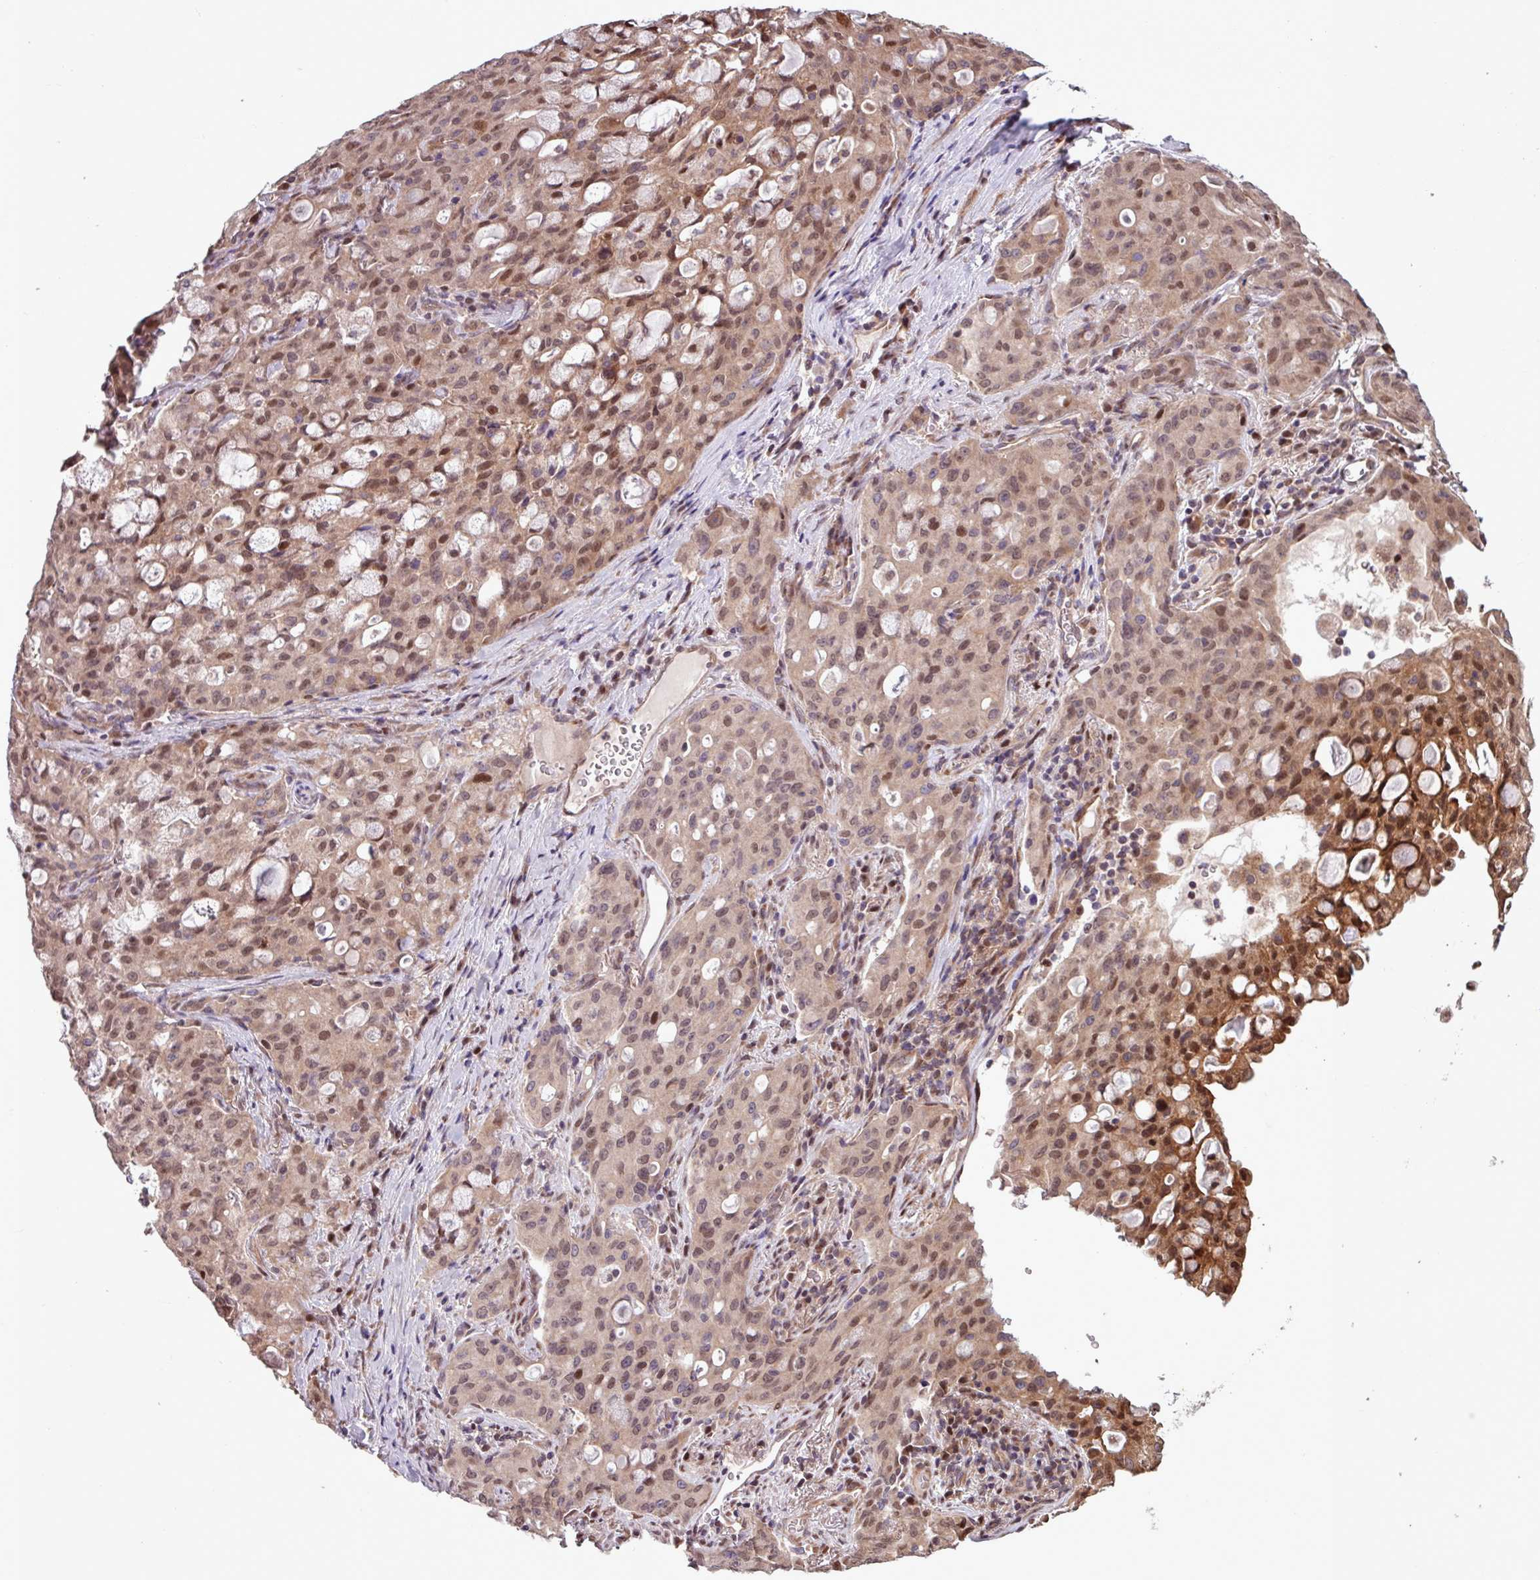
{"staining": {"intensity": "moderate", "quantity": "25%-75%", "location": "nuclear"}, "tissue": "lung cancer", "cell_type": "Tumor cells", "image_type": "cancer", "snomed": [{"axis": "morphology", "description": "Adenocarcinoma, NOS"}, {"axis": "topography", "description": "Lung"}], "caption": "Tumor cells demonstrate medium levels of moderate nuclear staining in about 25%-75% of cells in human lung cancer. Using DAB (3,3'-diaminobenzidine) (brown) and hematoxylin (blue) stains, captured at high magnification using brightfield microscopy.", "gene": "PDPR", "patient": {"sex": "female", "age": 44}}